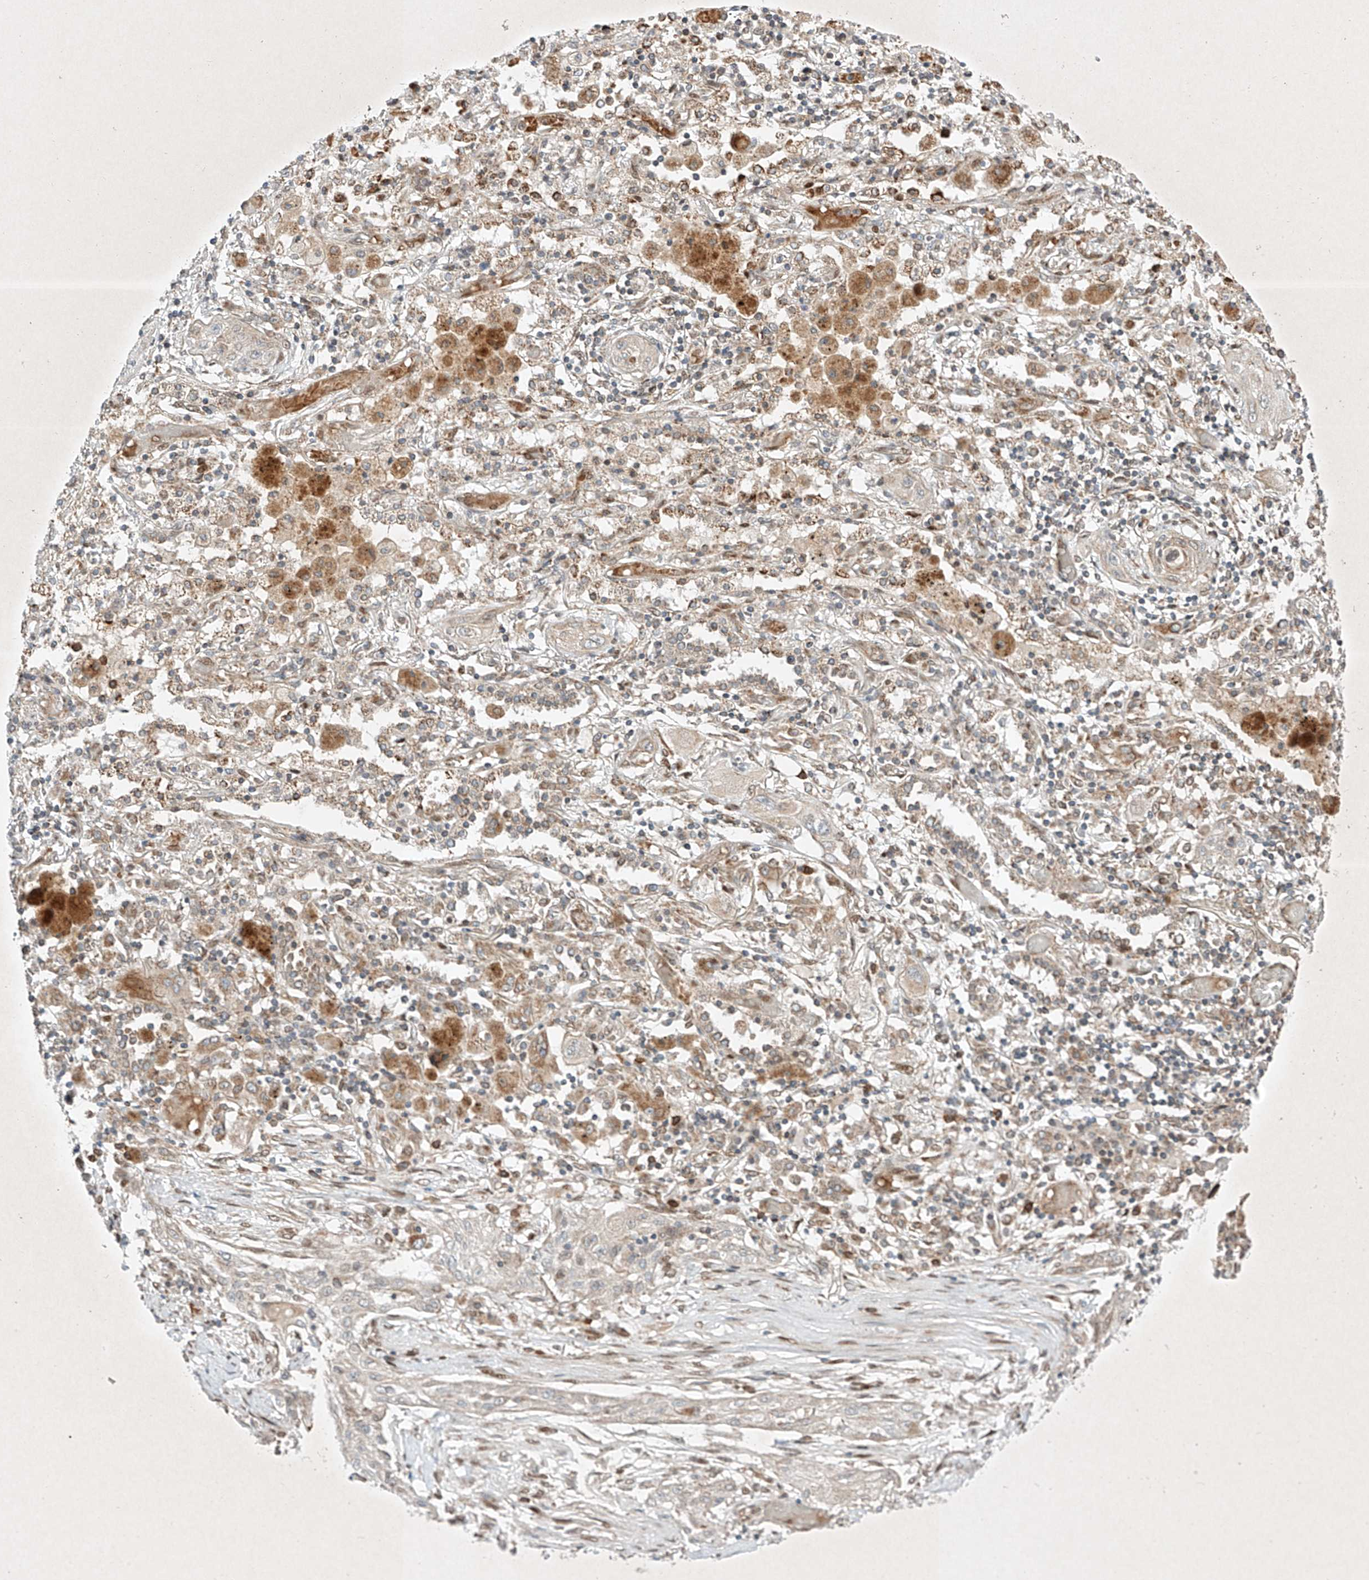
{"staining": {"intensity": "negative", "quantity": "none", "location": "none"}, "tissue": "lung cancer", "cell_type": "Tumor cells", "image_type": "cancer", "snomed": [{"axis": "morphology", "description": "Squamous cell carcinoma, NOS"}, {"axis": "topography", "description": "Lung"}], "caption": "The histopathology image demonstrates no staining of tumor cells in lung cancer.", "gene": "EPG5", "patient": {"sex": "female", "age": 47}}